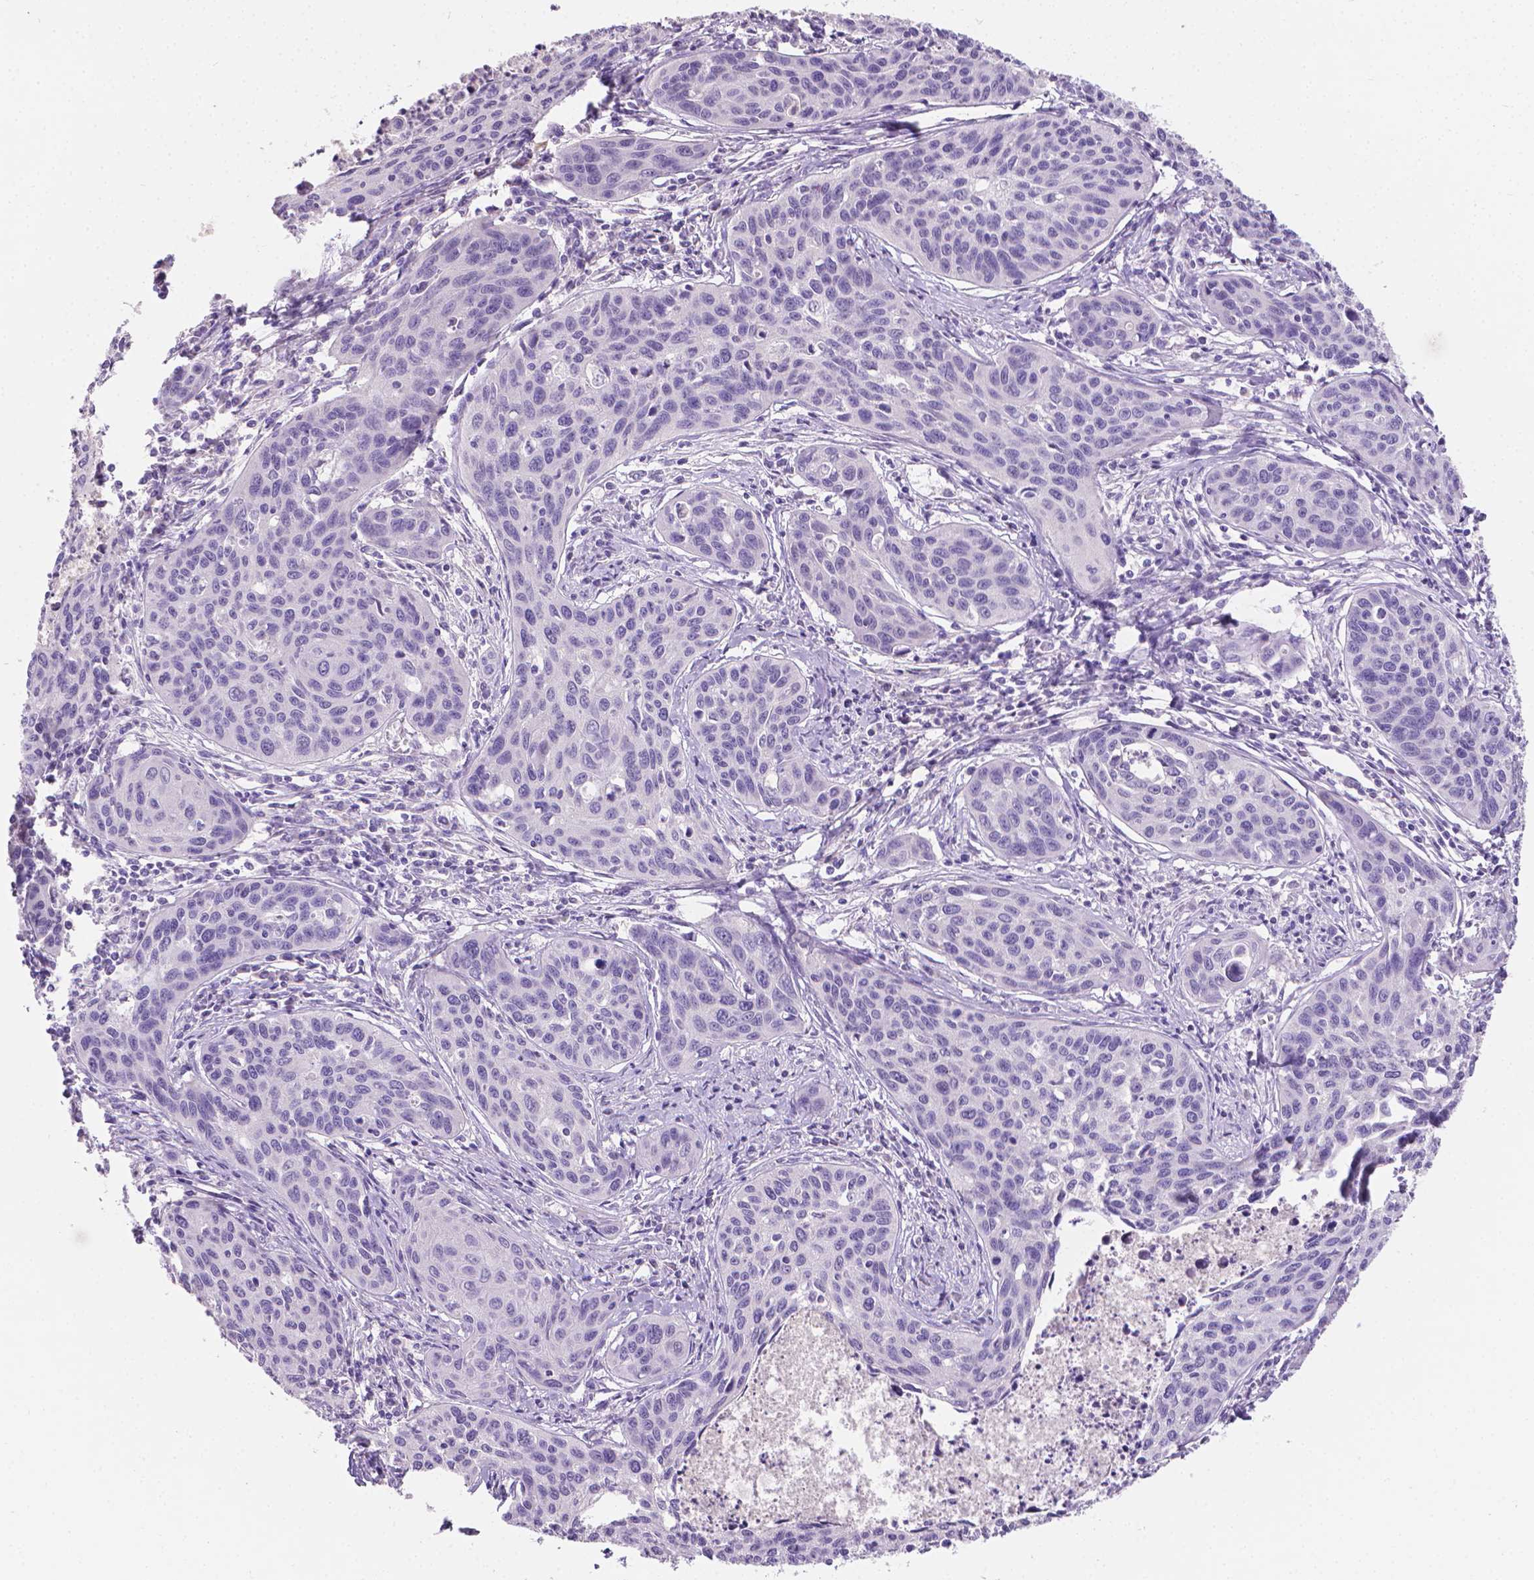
{"staining": {"intensity": "negative", "quantity": "none", "location": "none"}, "tissue": "cervical cancer", "cell_type": "Tumor cells", "image_type": "cancer", "snomed": [{"axis": "morphology", "description": "Squamous cell carcinoma, NOS"}, {"axis": "topography", "description": "Cervix"}], "caption": "An image of human cervical cancer (squamous cell carcinoma) is negative for staining in tumor cells. Nuclei are stained in blue.", "gene": "TNNI2", "patient": {"sex": "female", "age": 31}}